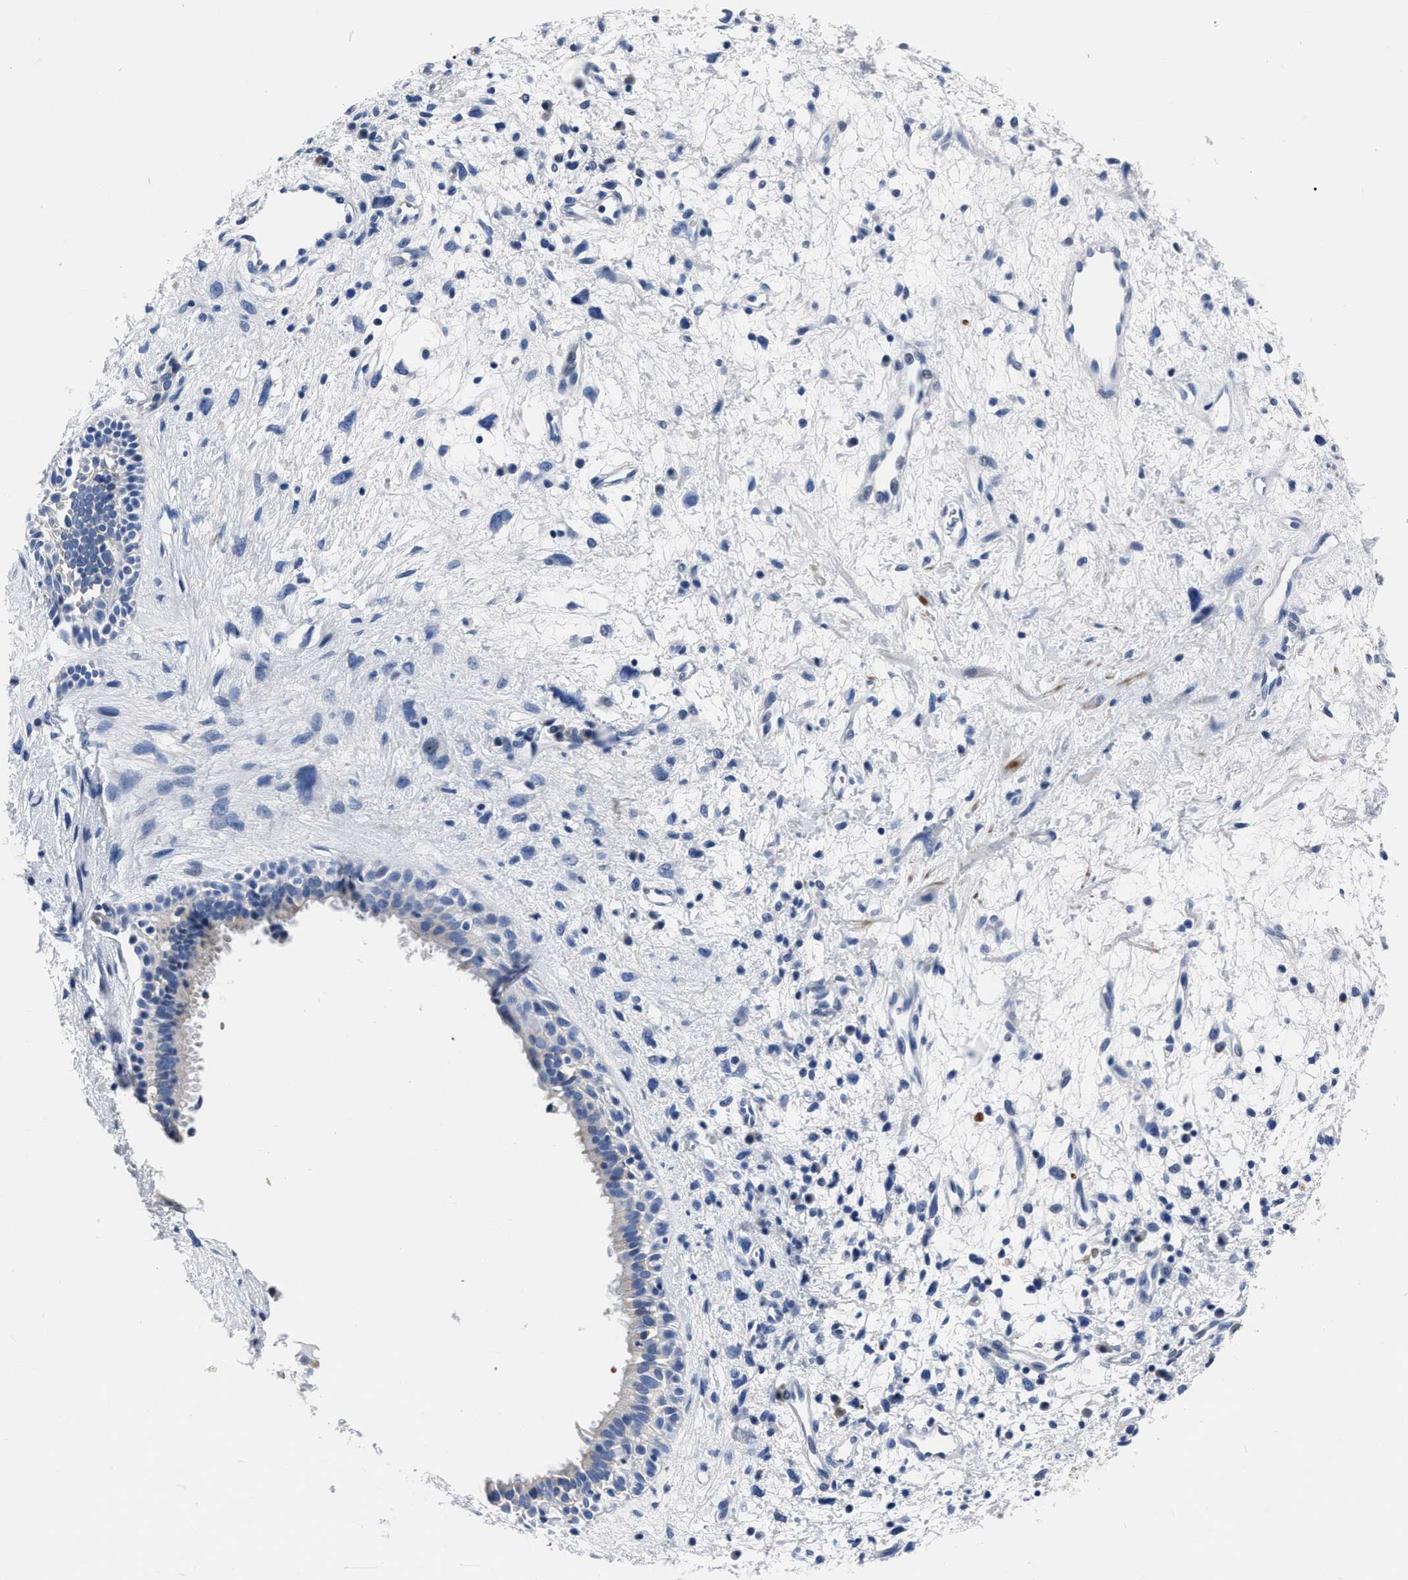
{"staining": {"intensity": "negative", "quantity": "none", "location": "none"}, "tissue": "nasopharynx", "cell_type": "Respiratory epithelial cells", "image_type": "normal", "snomed": [{"axis": "morphology", "description": "Normal tissue, NOS"}, {"axis": "topography", "description": "Nasopharynx"}], "caption": "DAB immunohistochemical staining of unremarkable nasopharynx displays no significant staining in respiratory epithelial cells. (Brightfield microscopy of DAB (3,3'-diaminobenzidine) immunohistochemistry at high magnification).", "gene": "MOV10L1", "patient": {"sex": "male", "age": 22}}